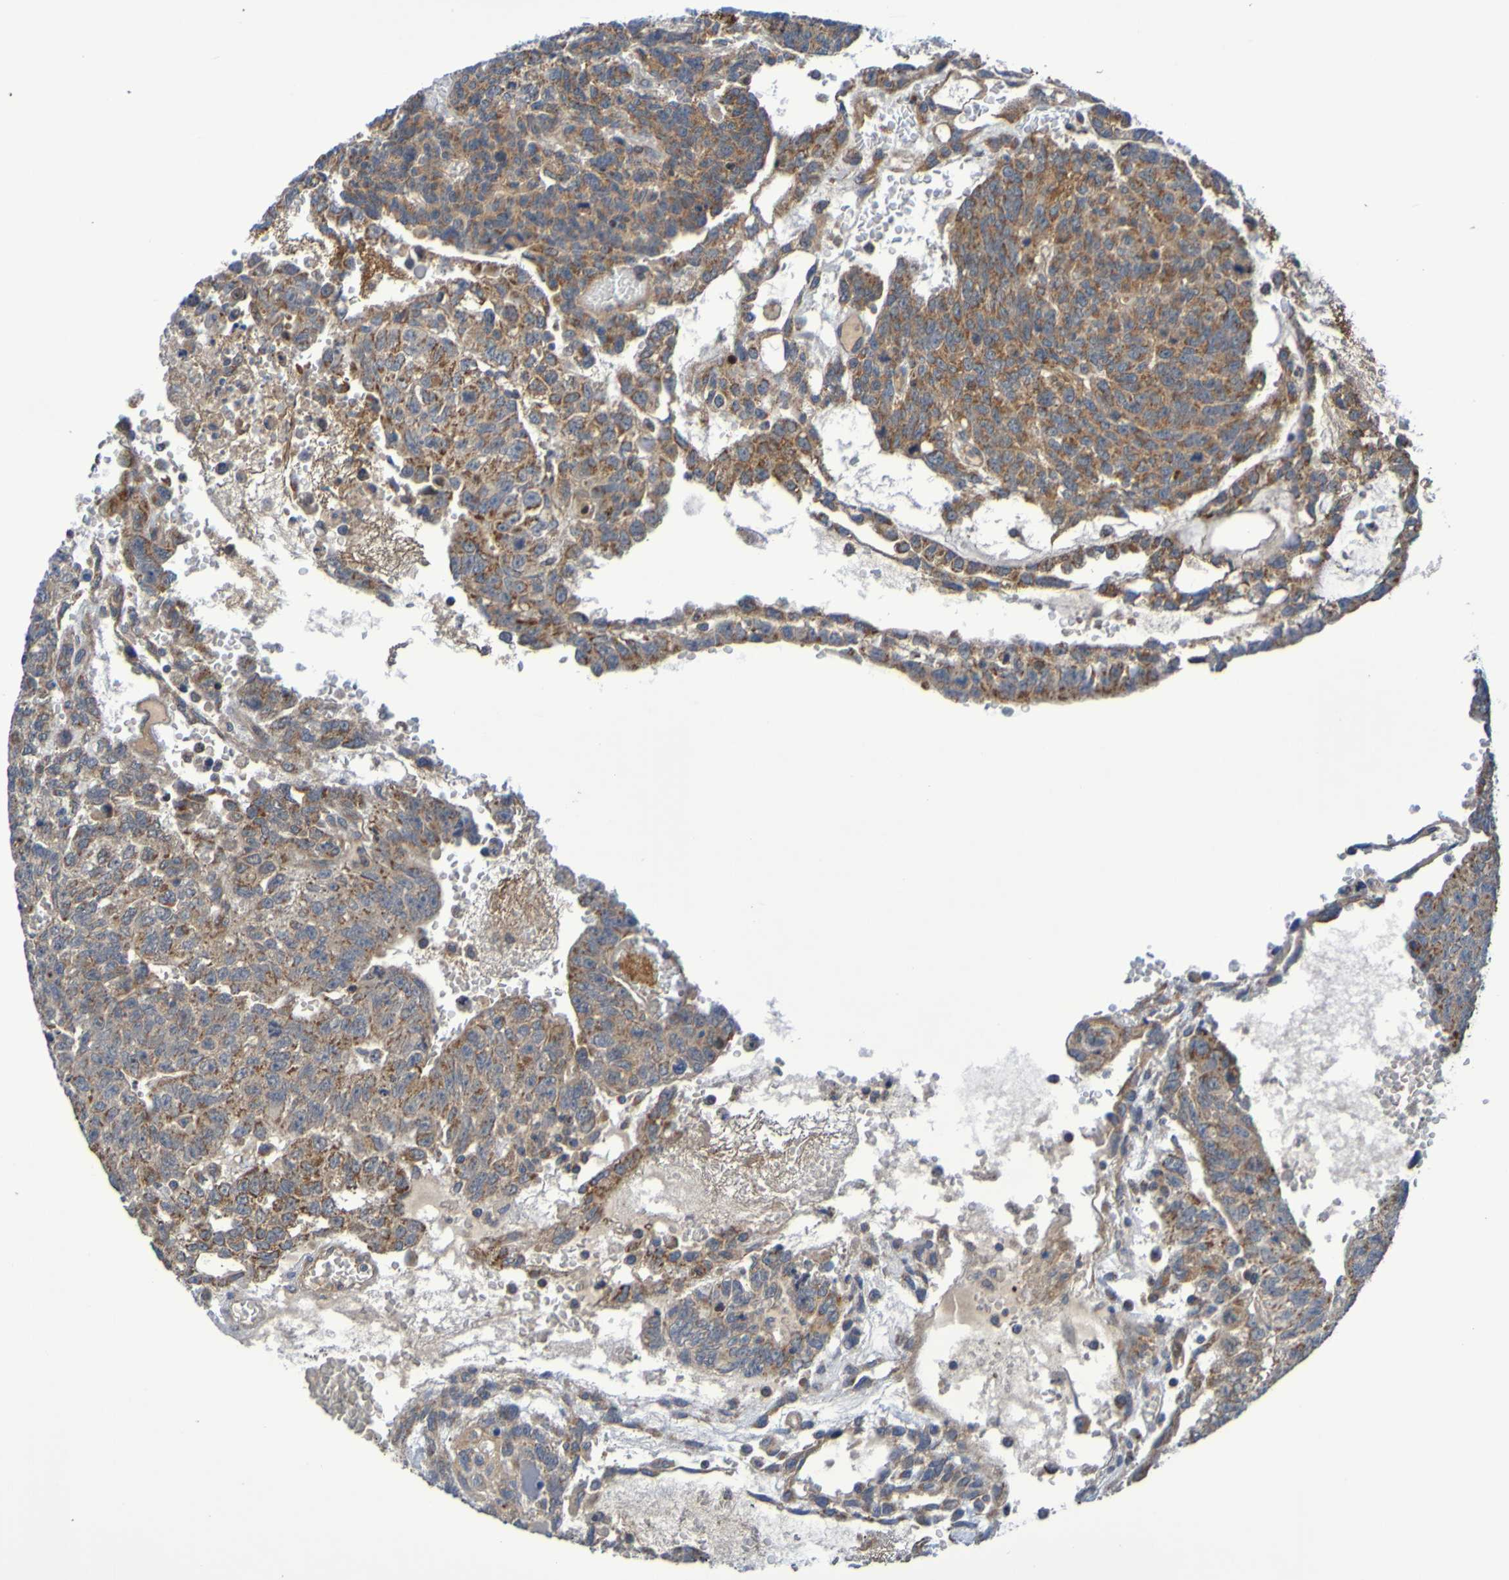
{"staining": {"intensity": "strong", "quantity": "25%-75%", "location": "cytoplasmic/membranous"}, "tissue": "testis cancer", "cell_type": "Tumor cells", "image_type": "cancer", "snomed": [{"axis": "morphology", "description": "Seminoma, NOS"}, {"axis": "morphology", "description": "Carcinoma, Embryonal, NOS"}, {"axis": "topography", "description": "Testis"}], "caption": "Strong cytoplasmic/membranous positivity is seen in about 25%-75% of tumor cells in testis seminoma.", "gene": "CCDC51", "patient": {"sex": "male", "age": 52}}